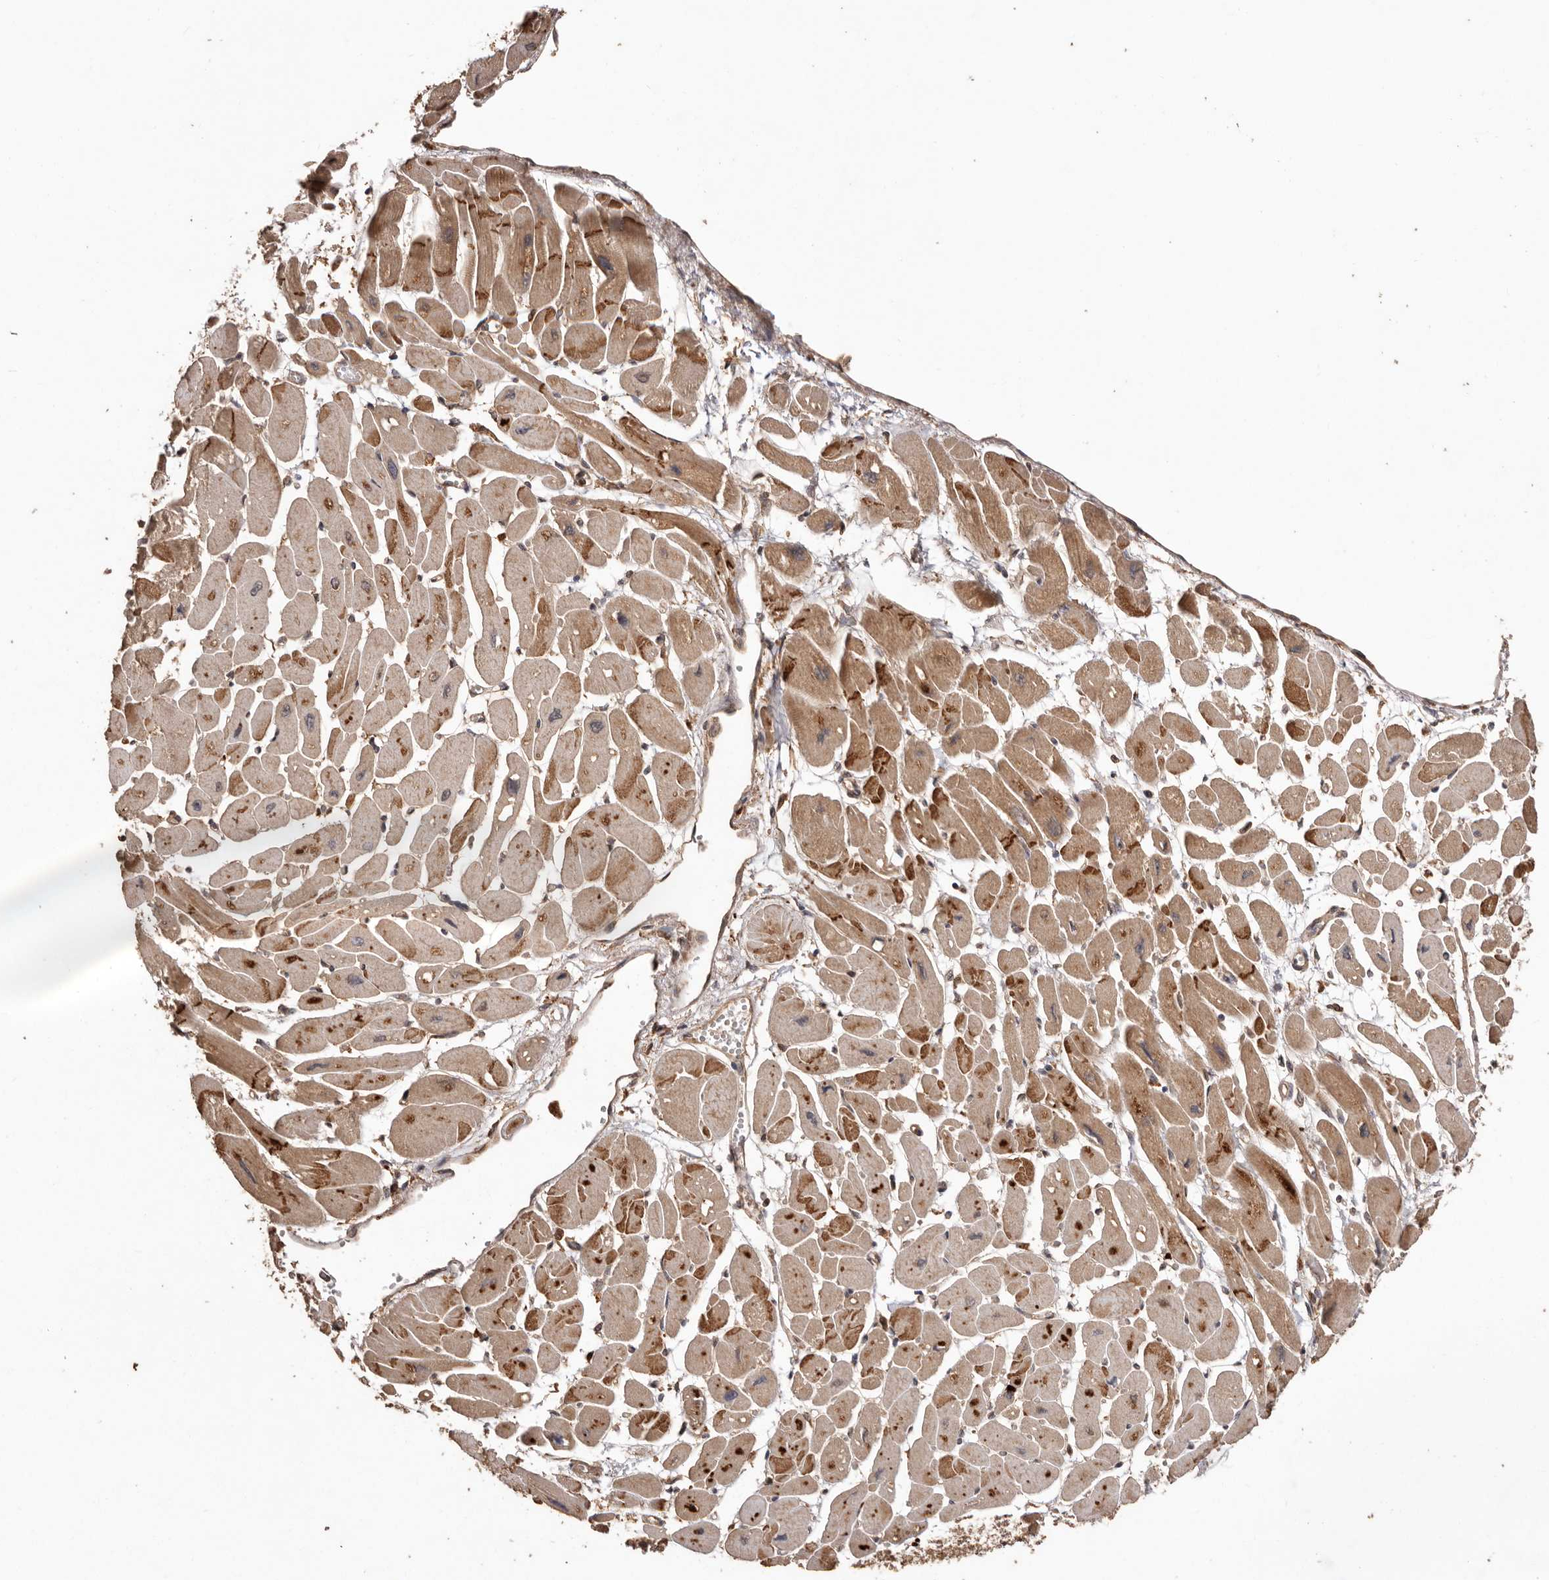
{"staining": {"intensity": "strong", "quantity": ">75%", "location": "cytoplasmic/membranous"}, "tissue": "heart muscle", "cell_type": "Cardiomyocytes", "image_type": "normal", "snomed": [{"axis": "morphology", "description": "Normal tissue, NOS"}, {"axis": "topography", "description": "Heart"}], "caption": "The photomicrograph shows a brown stain indicating the presence of a protein in the cytoplasmic/membranous of cardiomyocytes in heart muscle.", "gene": "RWDD1", "patient": {"sex": "female", "age": 54}}